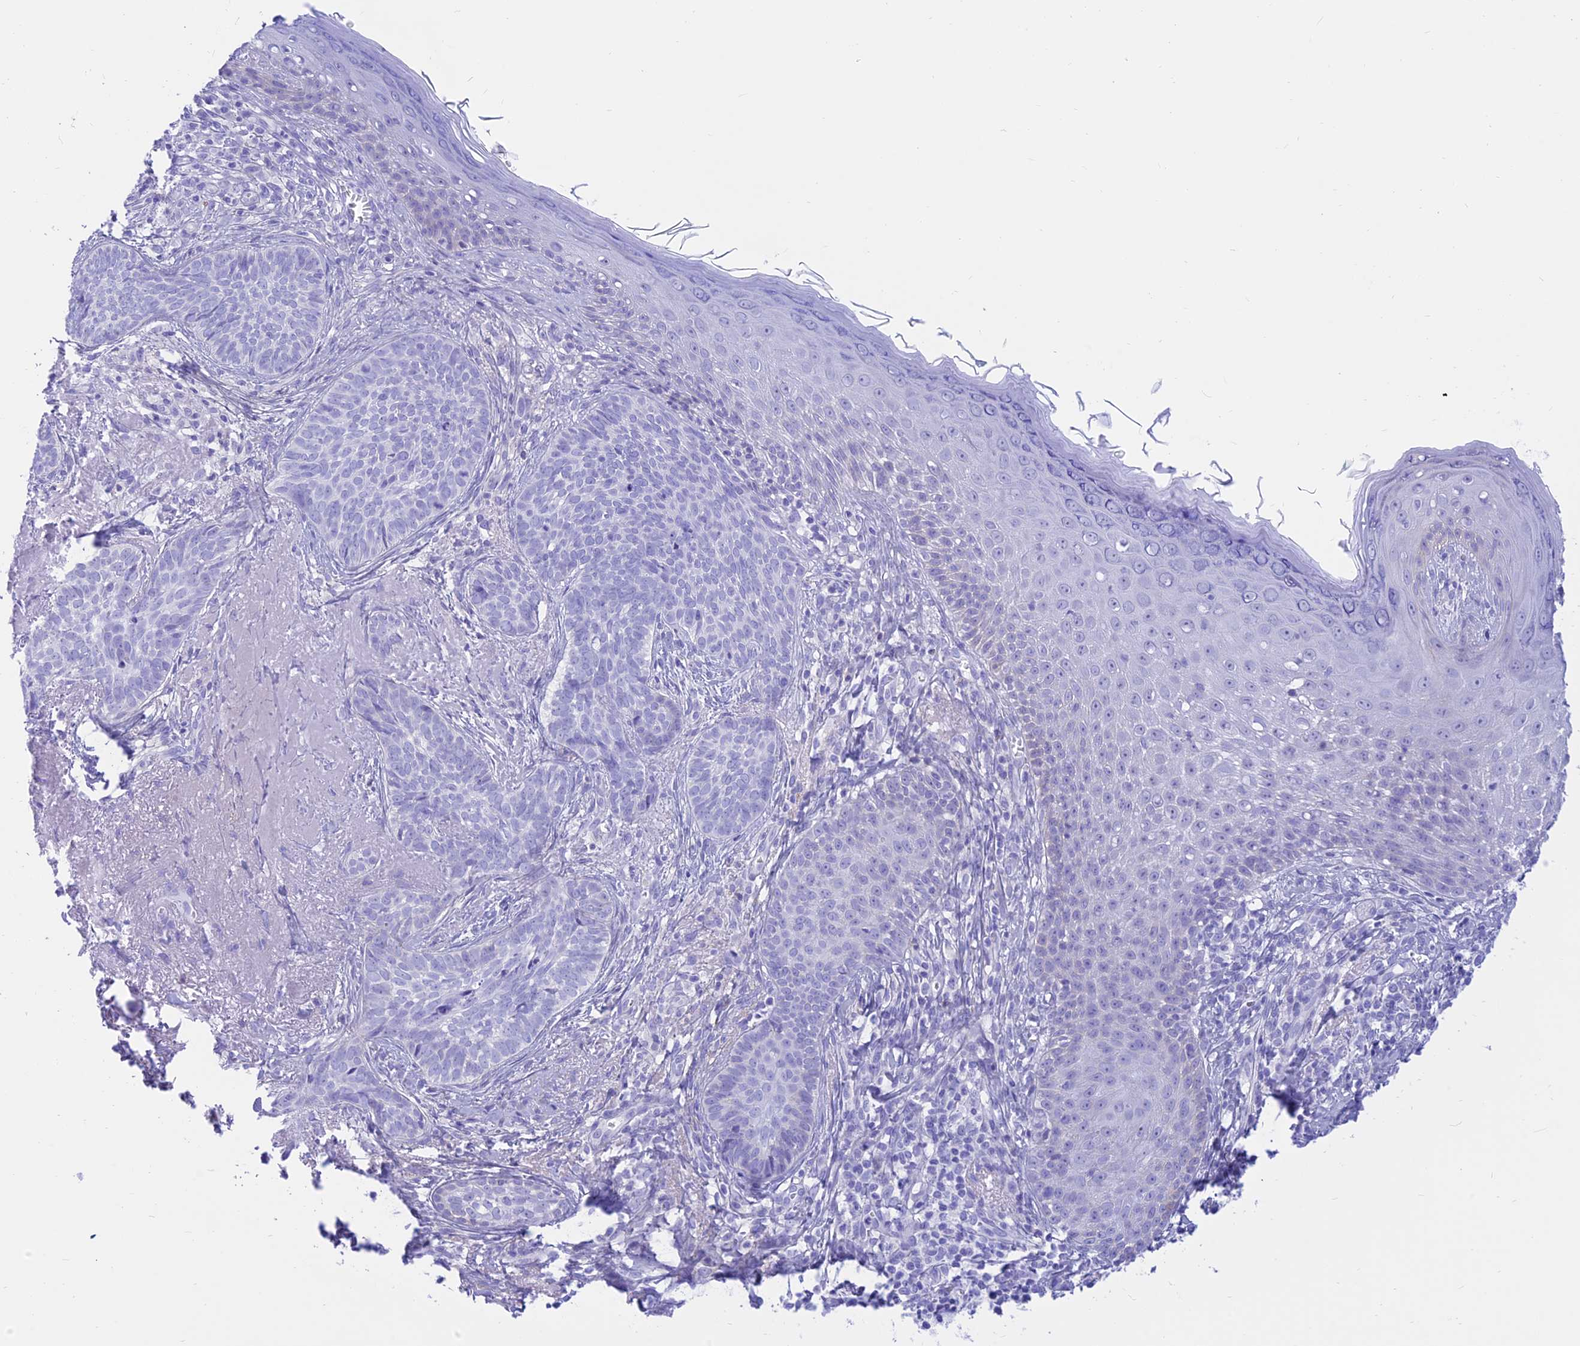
{"staining": {"intensity": "negative", "quantity": "none", "location": "none"}, "tissue": "skin cancer", "cell_type": "Tumor cells", "image_type": "cancer", "snomed": [{"axis": "morphology", "description": "Basal cell carcinoma"}, {"axis": "topography", "description": "Skin"}], "caption": "This is a image of immunohistochemistry staining of basal cell carcinoma (skin), which shows no expression in tumor cells.", "gene": "PRNP", "patient": {"sex": "female", "age": 76}}